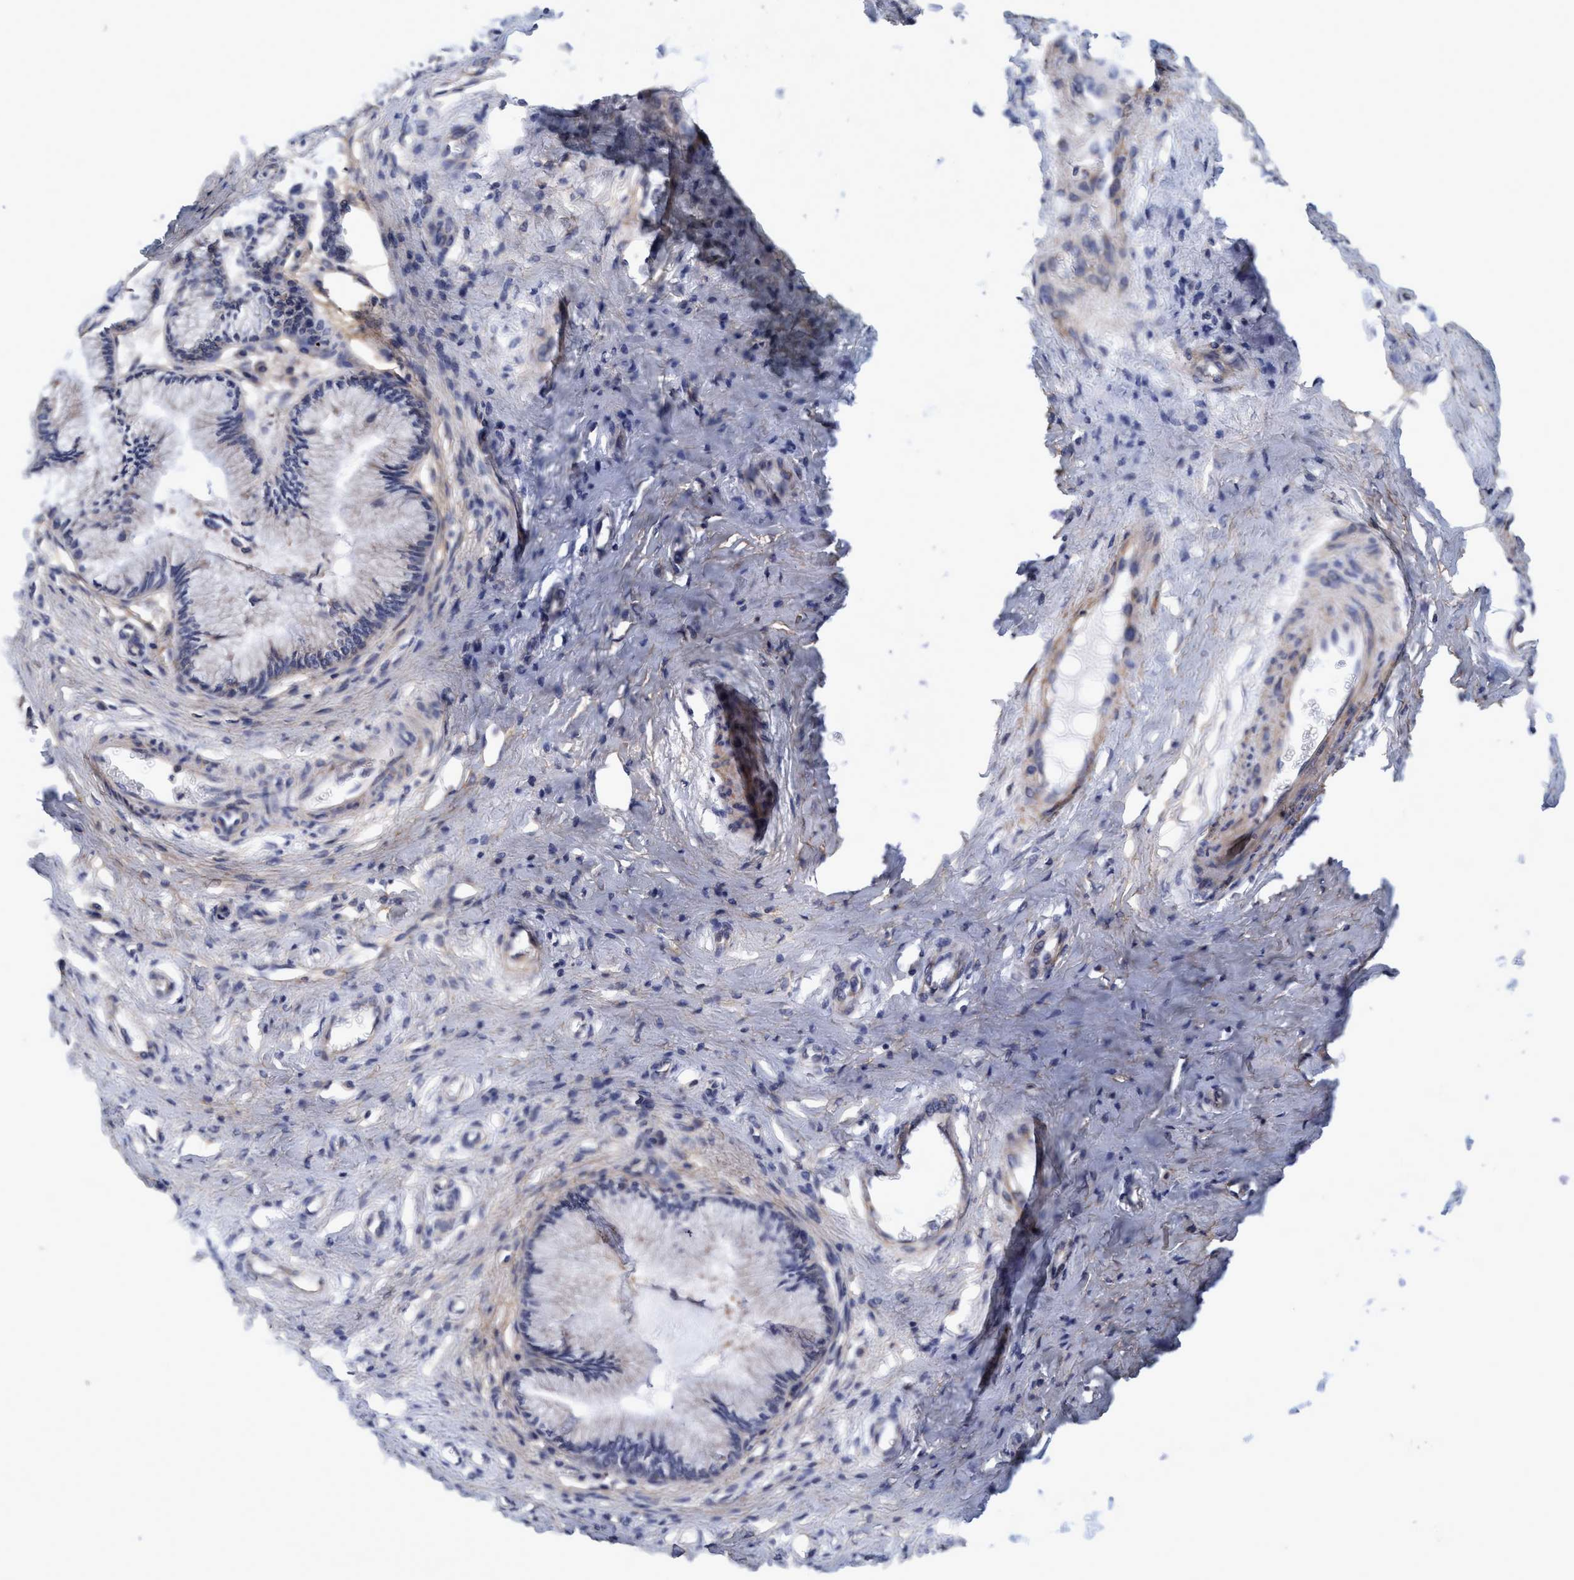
{"staining": {"intensity": "negative", "quantity": "none", "location": "none"}, "tissue": "cervix", "cell_type": "Glandular cells", "image_type": "normal", "snomed": [{"axis": "morphology", "description": "Normal tissue, NOS"}, {"axis": "topography", "description": "Cervix"}], "caption": "High power microscopy image of an immunohistochemistry image of benign cervix, revealing no significant positivity in glandular cells. (IHC, brightfield microscopy, high magnification).", "gene": "CALCOCO2", "patient": {"sex": "female", "age": 55}}